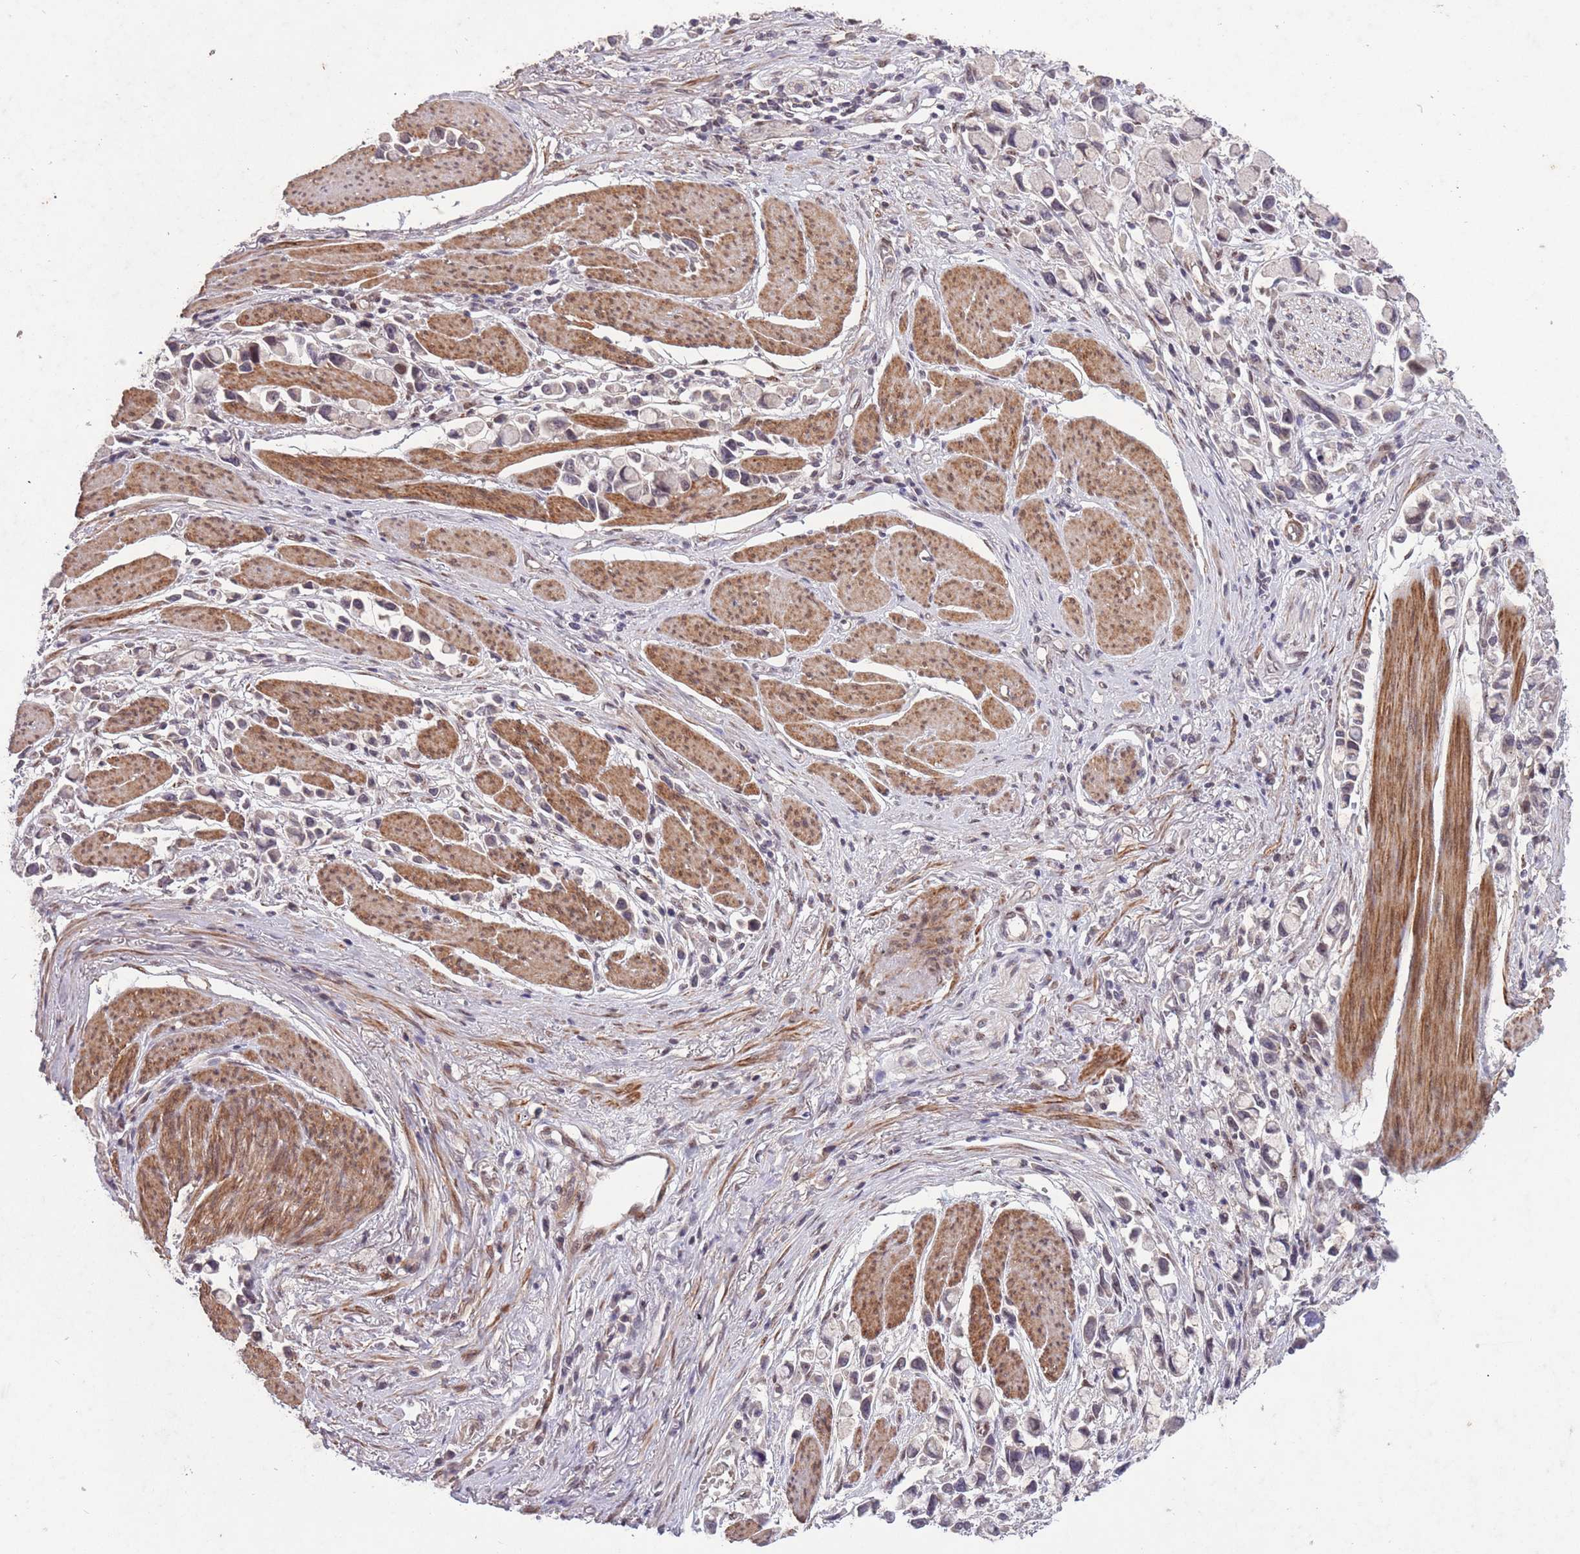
{"staining": {"intensity": "moderate", "quantity": "<25%", "location": "nuclear"}, "tissue": "stomach cancer", "cell_type": "Tumor cells", "image_type": "cancer", "snomed": [{"axis": "morphology", "description": "Adenocarcinoma, NOS"}, {"axis": "topography", "description": "Stomach"}], "caption": "Immunohistochemistry (IHC) image of neoplastic tissue: stomach adenocarcinoma stained using immunohistochemistry exhibits low levels of moderate protein expression localized specifically in the nuclear of tumor cells, appearing as a nuclear brown color.", "gene": "CBX6", "patient": {"sex": "female", "age": 81}}